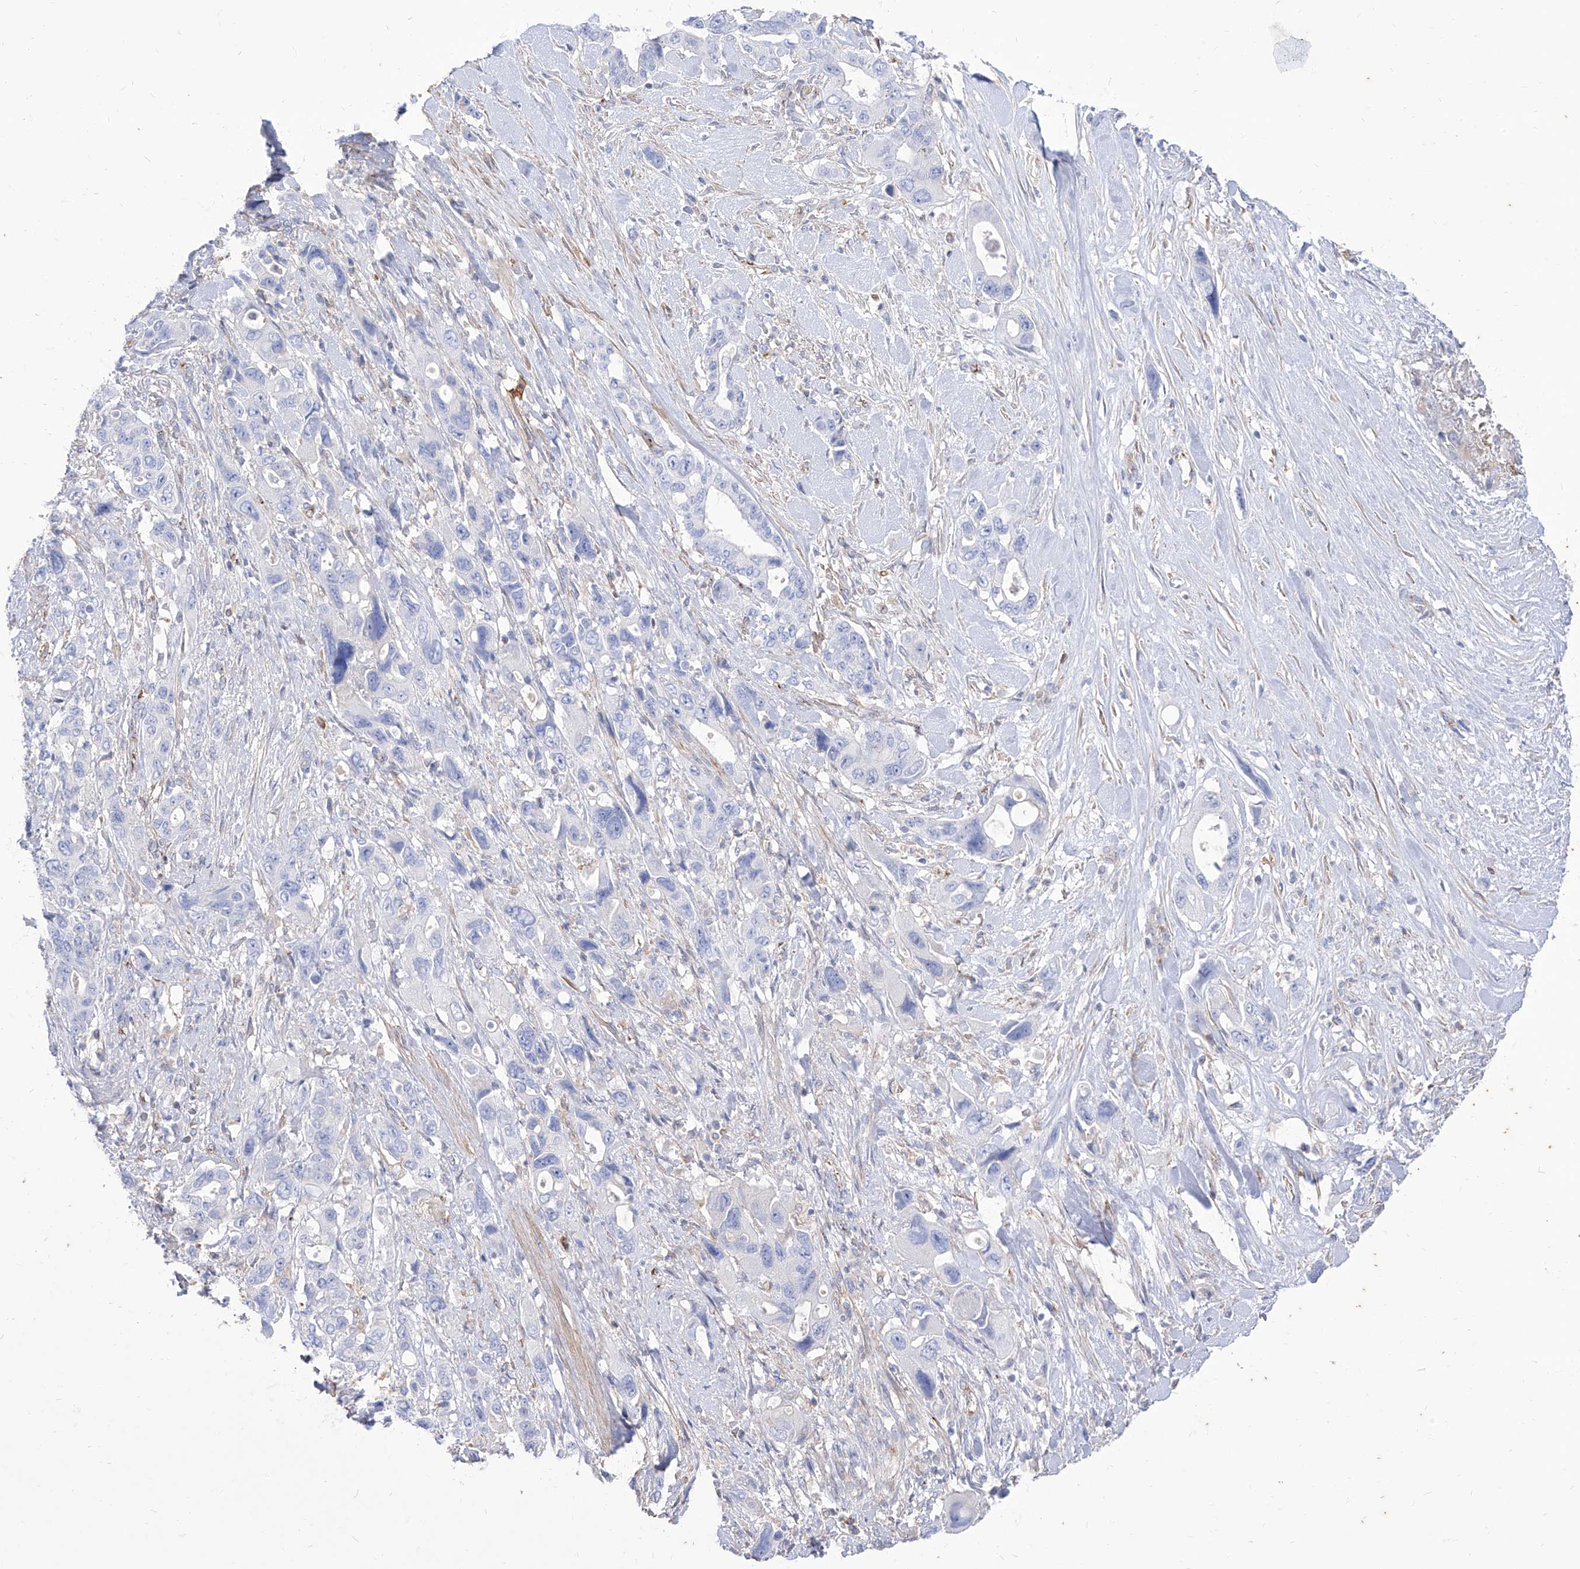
{"staining": {"intensity": "negative", "quantity": "none", "location": "none"}, "tissue": "pancreatic cancer", "cell_type": "Tumor cells", "image_type": "cancer", "snomed": [{"axis": "morphology", "description": "Adenocarcinoma, NOS"}, {"axis": "topography", "description": "Pancreas"}], "caption": "Immunohistochemical staining of pancreatic cancer (adenocarcinoma) reveals no significant staining in tumor cells. (DAB IHC with hematoxylin counter stain).", "gene": "C1orf74", "patient": {"sex": "male", "age": 46}}